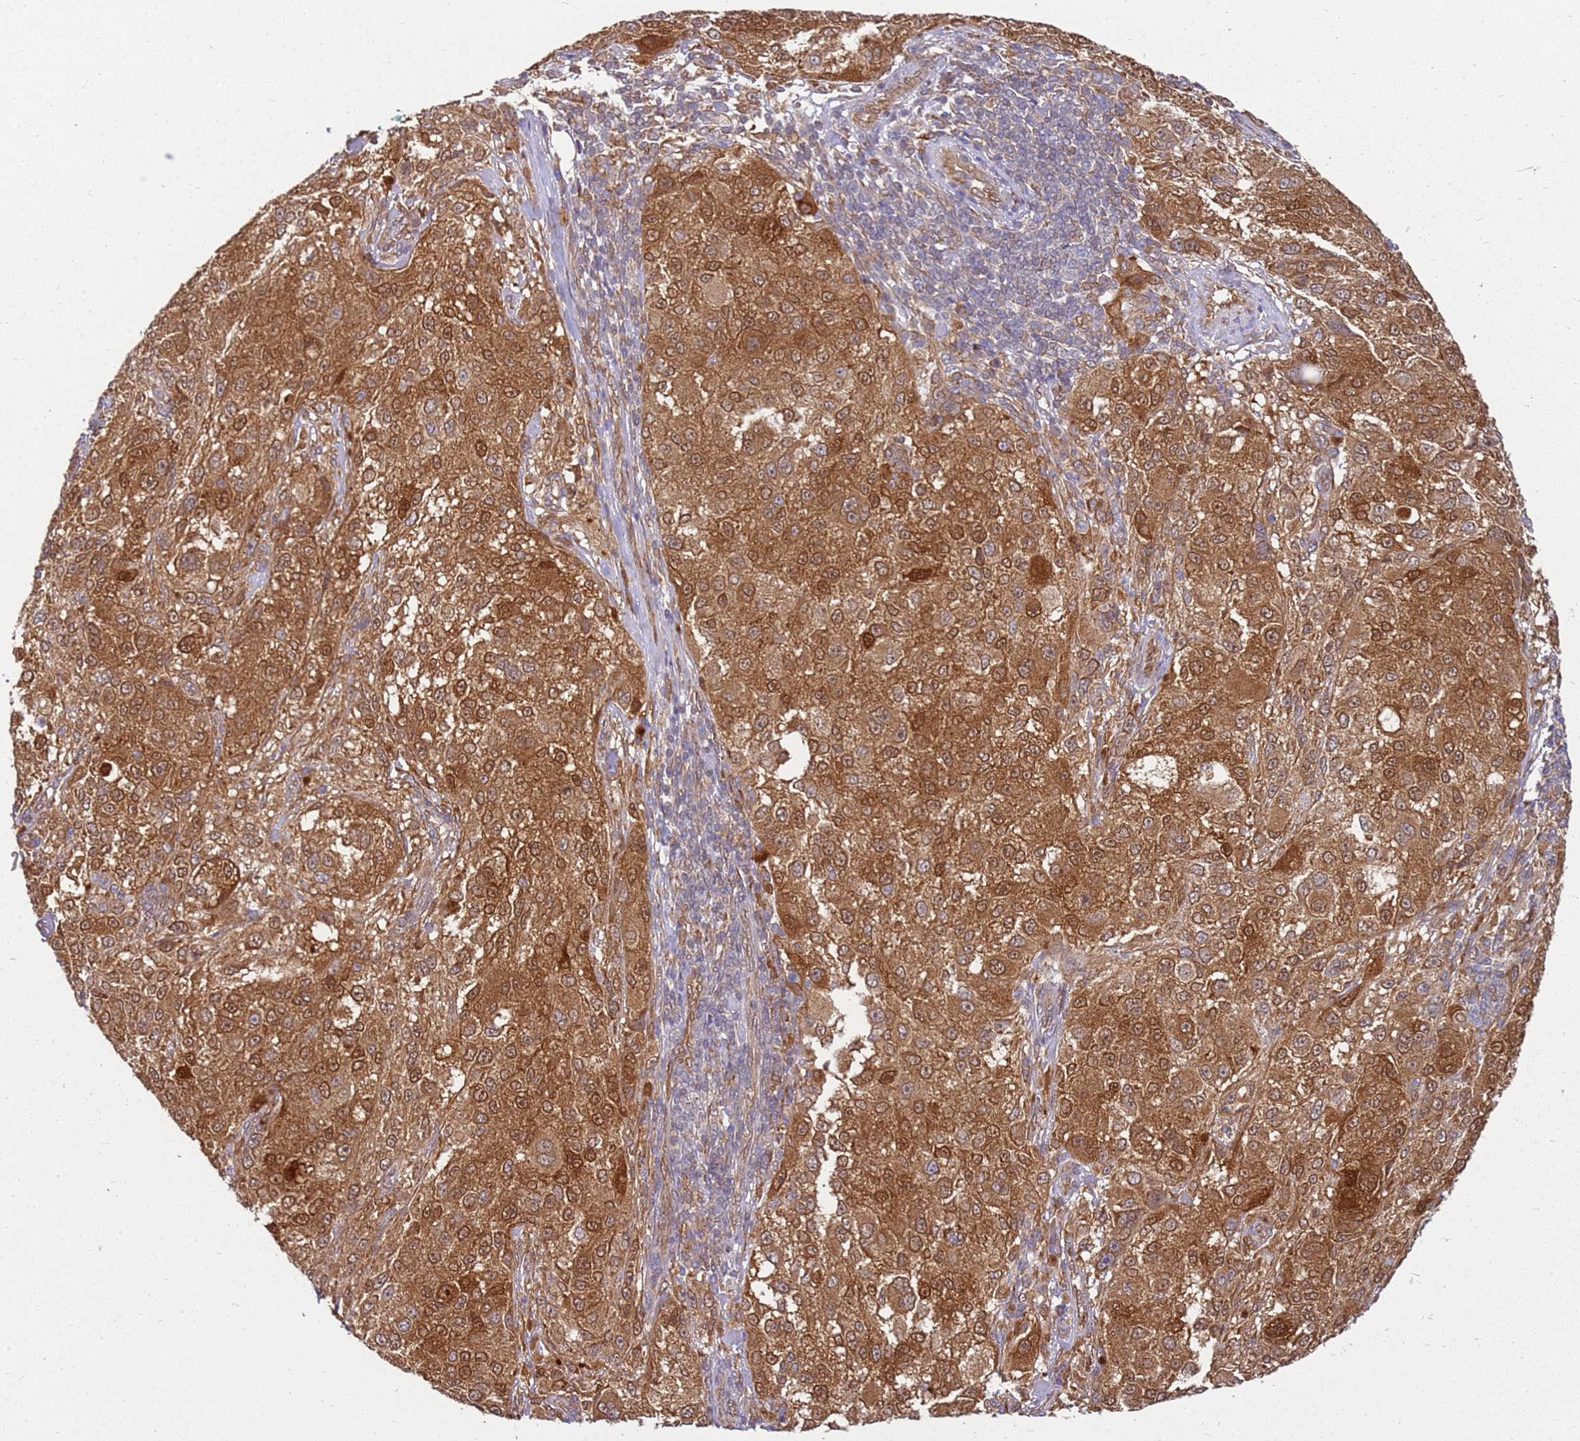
{"staining": {"intensity": "strong", "quantity": ">75%", "location": "cytoplasmic/membranous,nuclear"}, "tissue": "melanoma", "cell_type": "Tumor cells", "image_type": "cancer", "snomed": [{"axis": "morphology", "description": "Necrosis, NOS"}, {"axis": "morphology", "description": "Malignant melanoma, NOS"}, {"axis": "topography", "description": "Skin"}], "caption": "Protein analysis of malignant melanoma tissue displays strong cytoplasmic/membranous and nuclear staining in approximately >75% of tumor cells.", "gene": "NUDT14", "patient": {"sex": "female", "age": 87}}